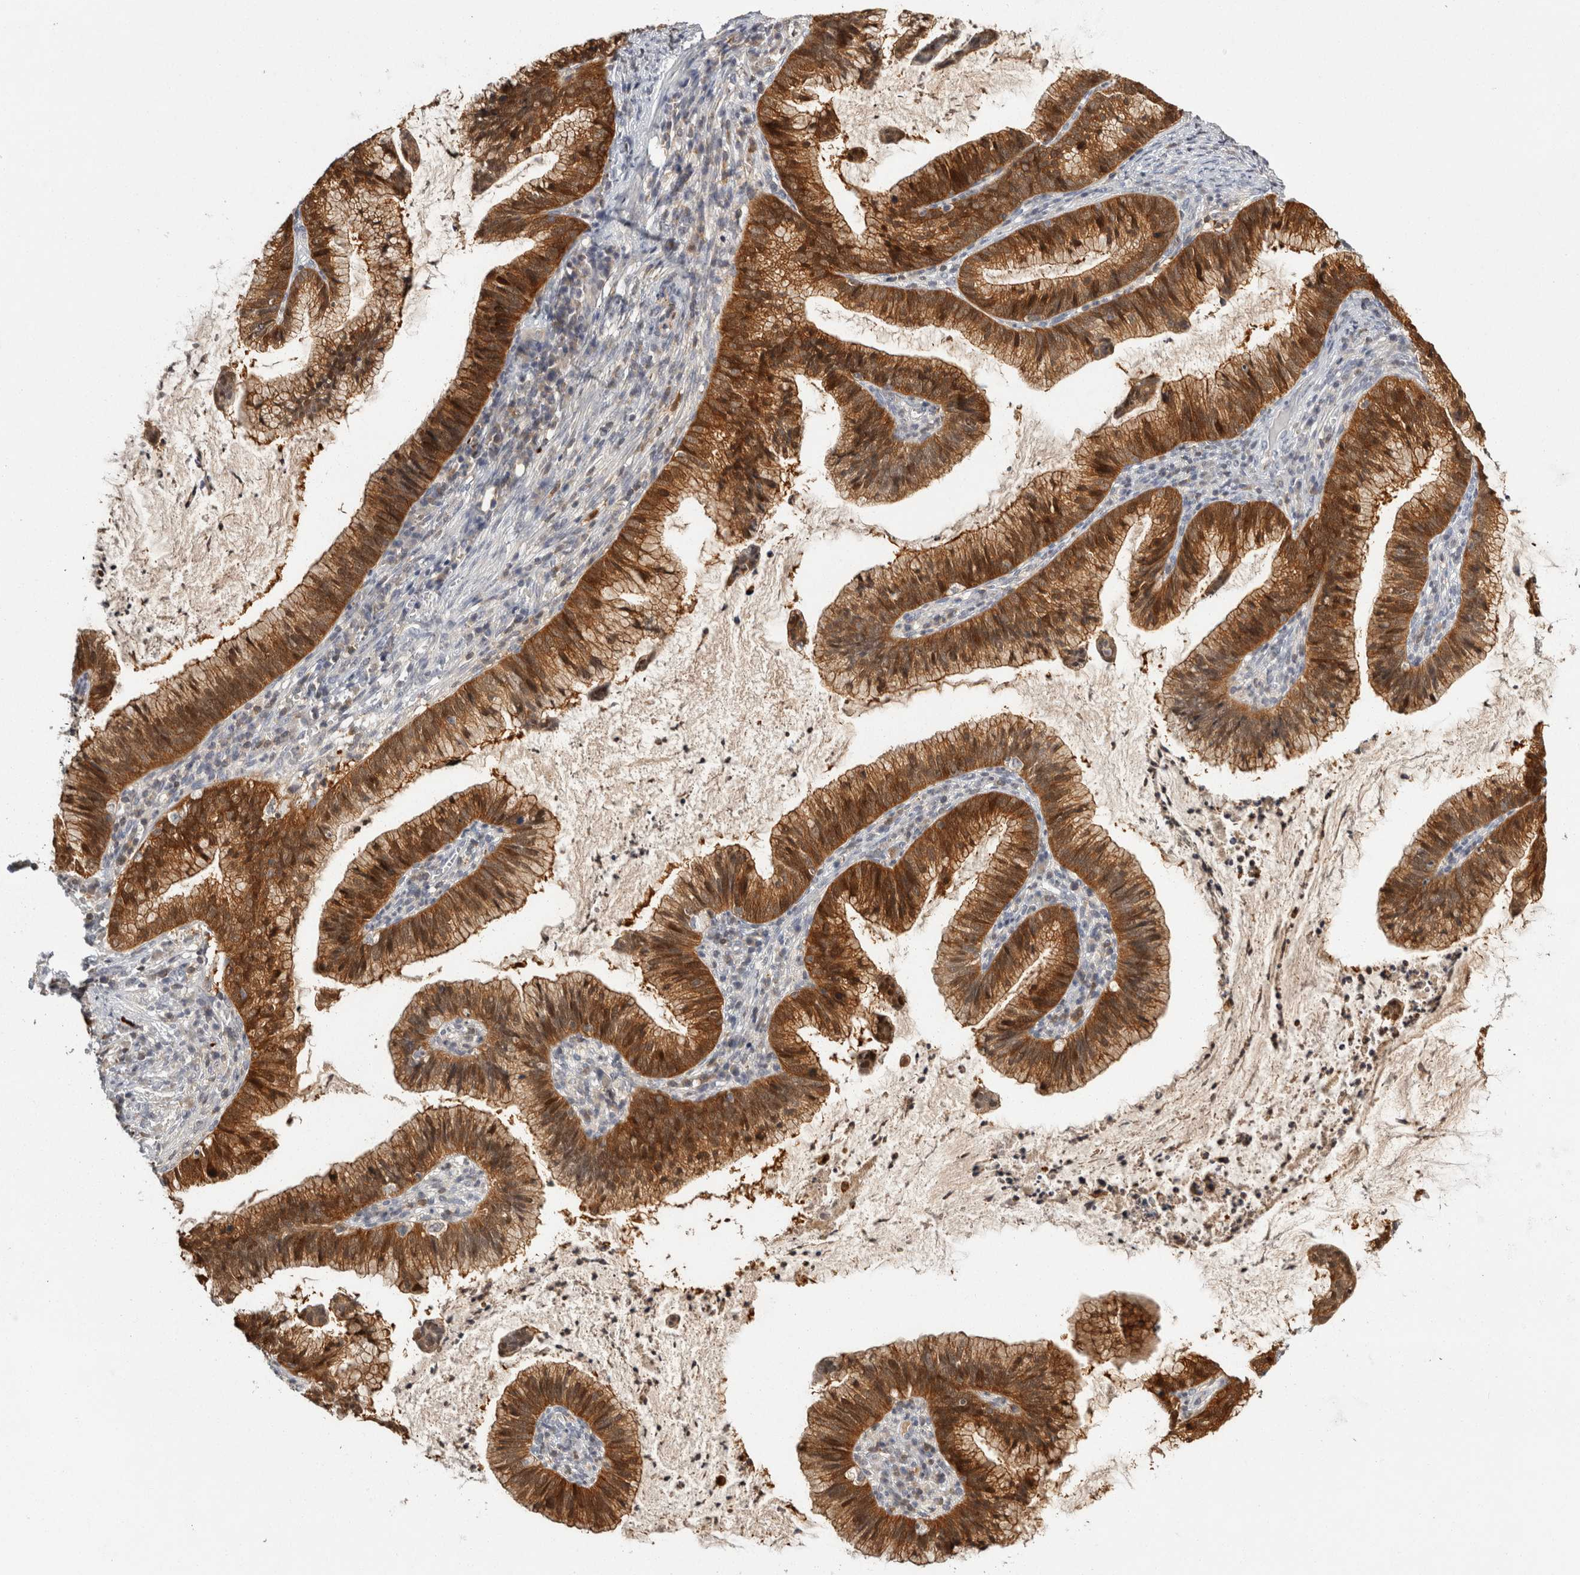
{"staining": {"intensity": "moderate", "quantity": ">75%", "location": "cytoplasmic/membranous,nuclear"}, "tissue": "cervical cancer", "cell_type": "Tumor cells", "image_type": "cancer", "snomed": [{"axis": "morphology", "description": "Adenocarcinoma, NOS"}, {"axis": "topography", "description": "Cervix"}], "caption": "IHC of cervical cancer demonstrates medium levels of moderate cytoplasmic/membranous and nuclear expression in about >75% of tumor cells.", "gene": "ACAT2", "patient": {"sex": "female", "age": 36}}